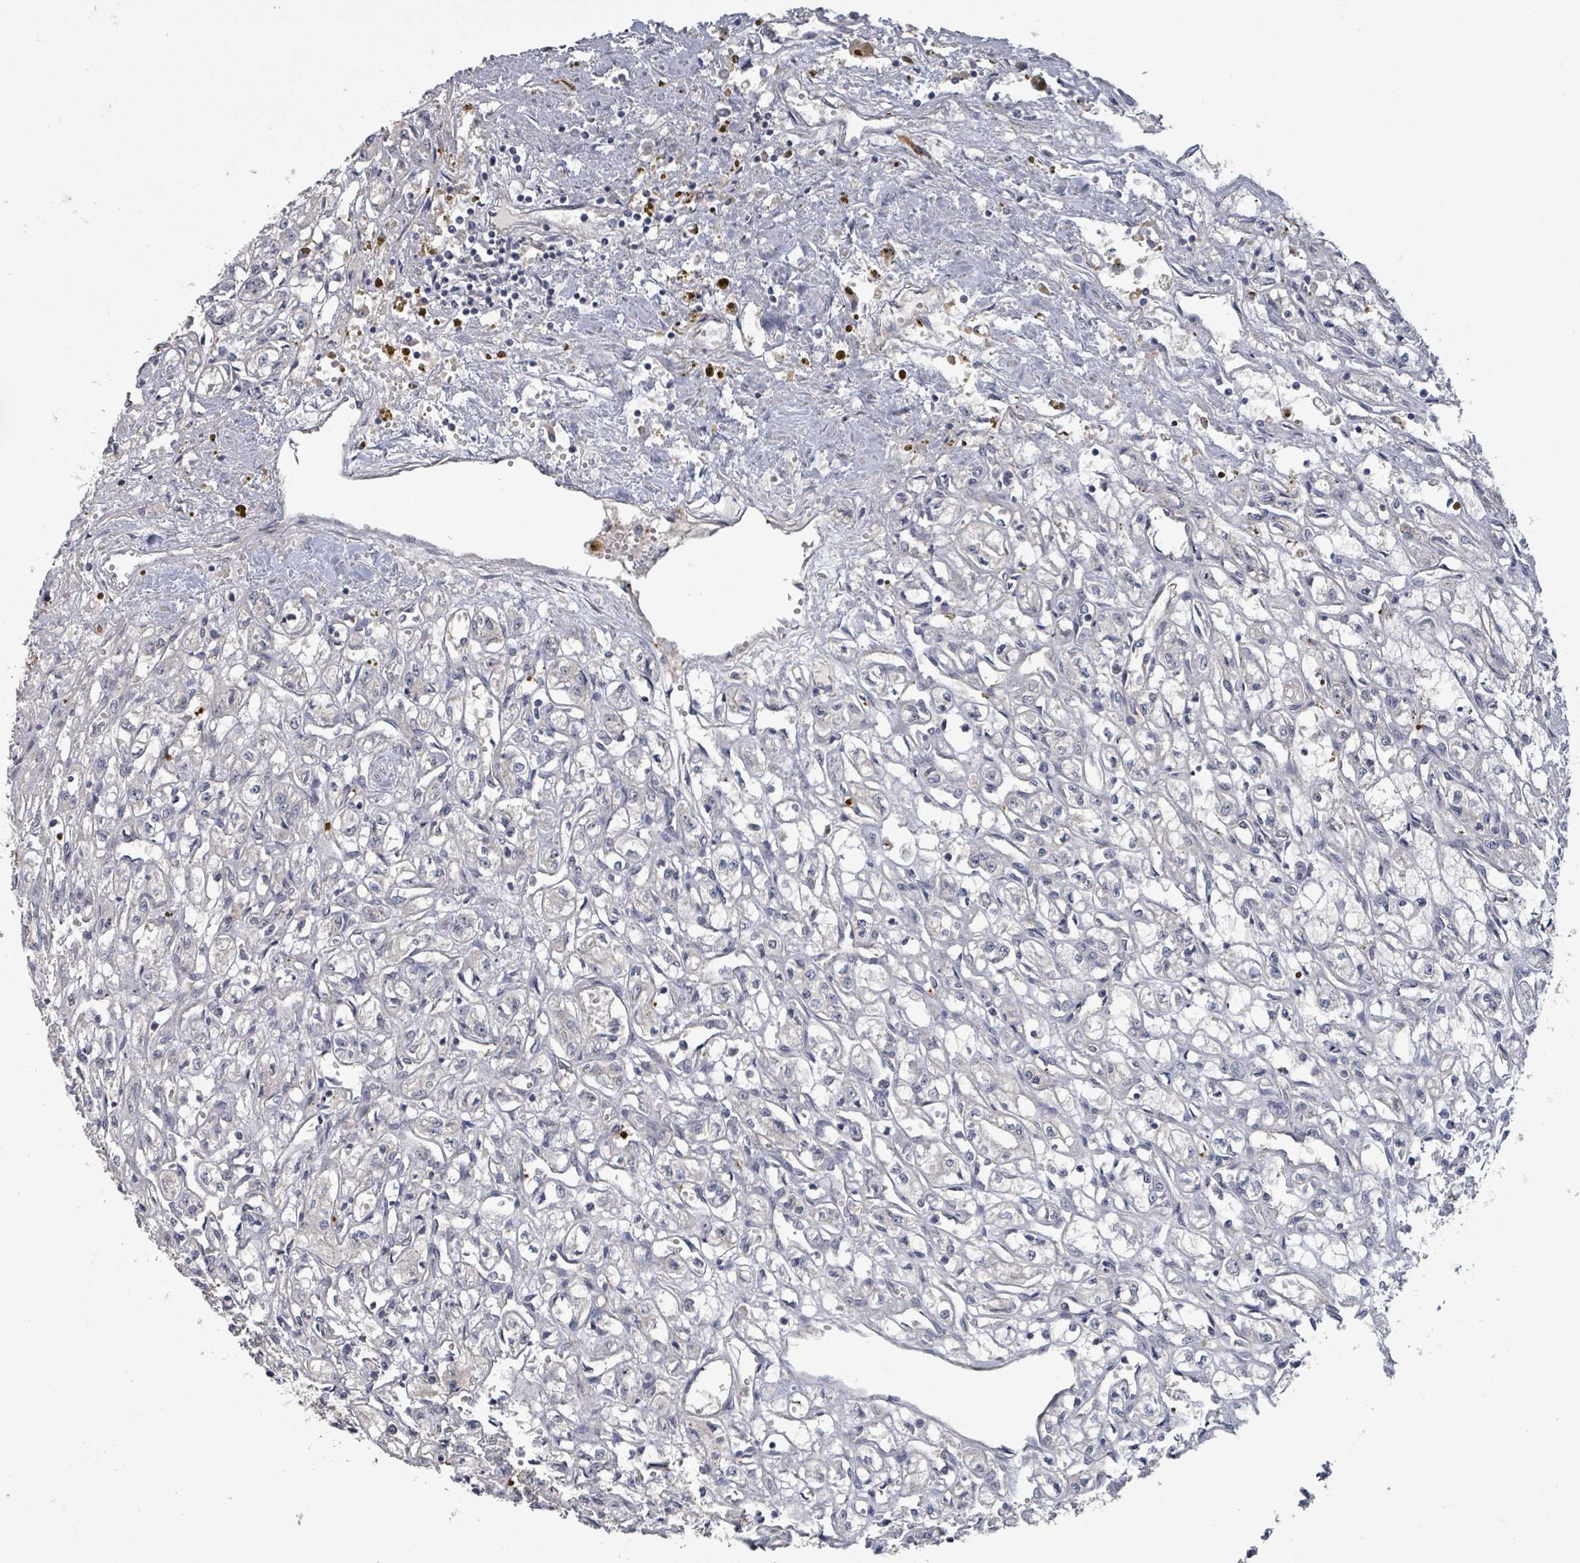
{"staining": {"intensity": "negative", "quantity": "none", "location": "none"}, "tissue": "renal cancer", "cell_type": "Tumor cells", "image_type": "cancer", "snomed": [{"axis": "morphology", "description": "Adenocarcinoma, NOS"}, {"axis": "topography", "description": "Kidney"}], "caption": "Immunohistochemistry micrograph of neoplastic tissue: human renal adenocarcinoma stained with DAB exhibits no significant protein staining in tumor cells.", "gene": "PLAUR", "patient": {"sex": "male", "age": 56}}